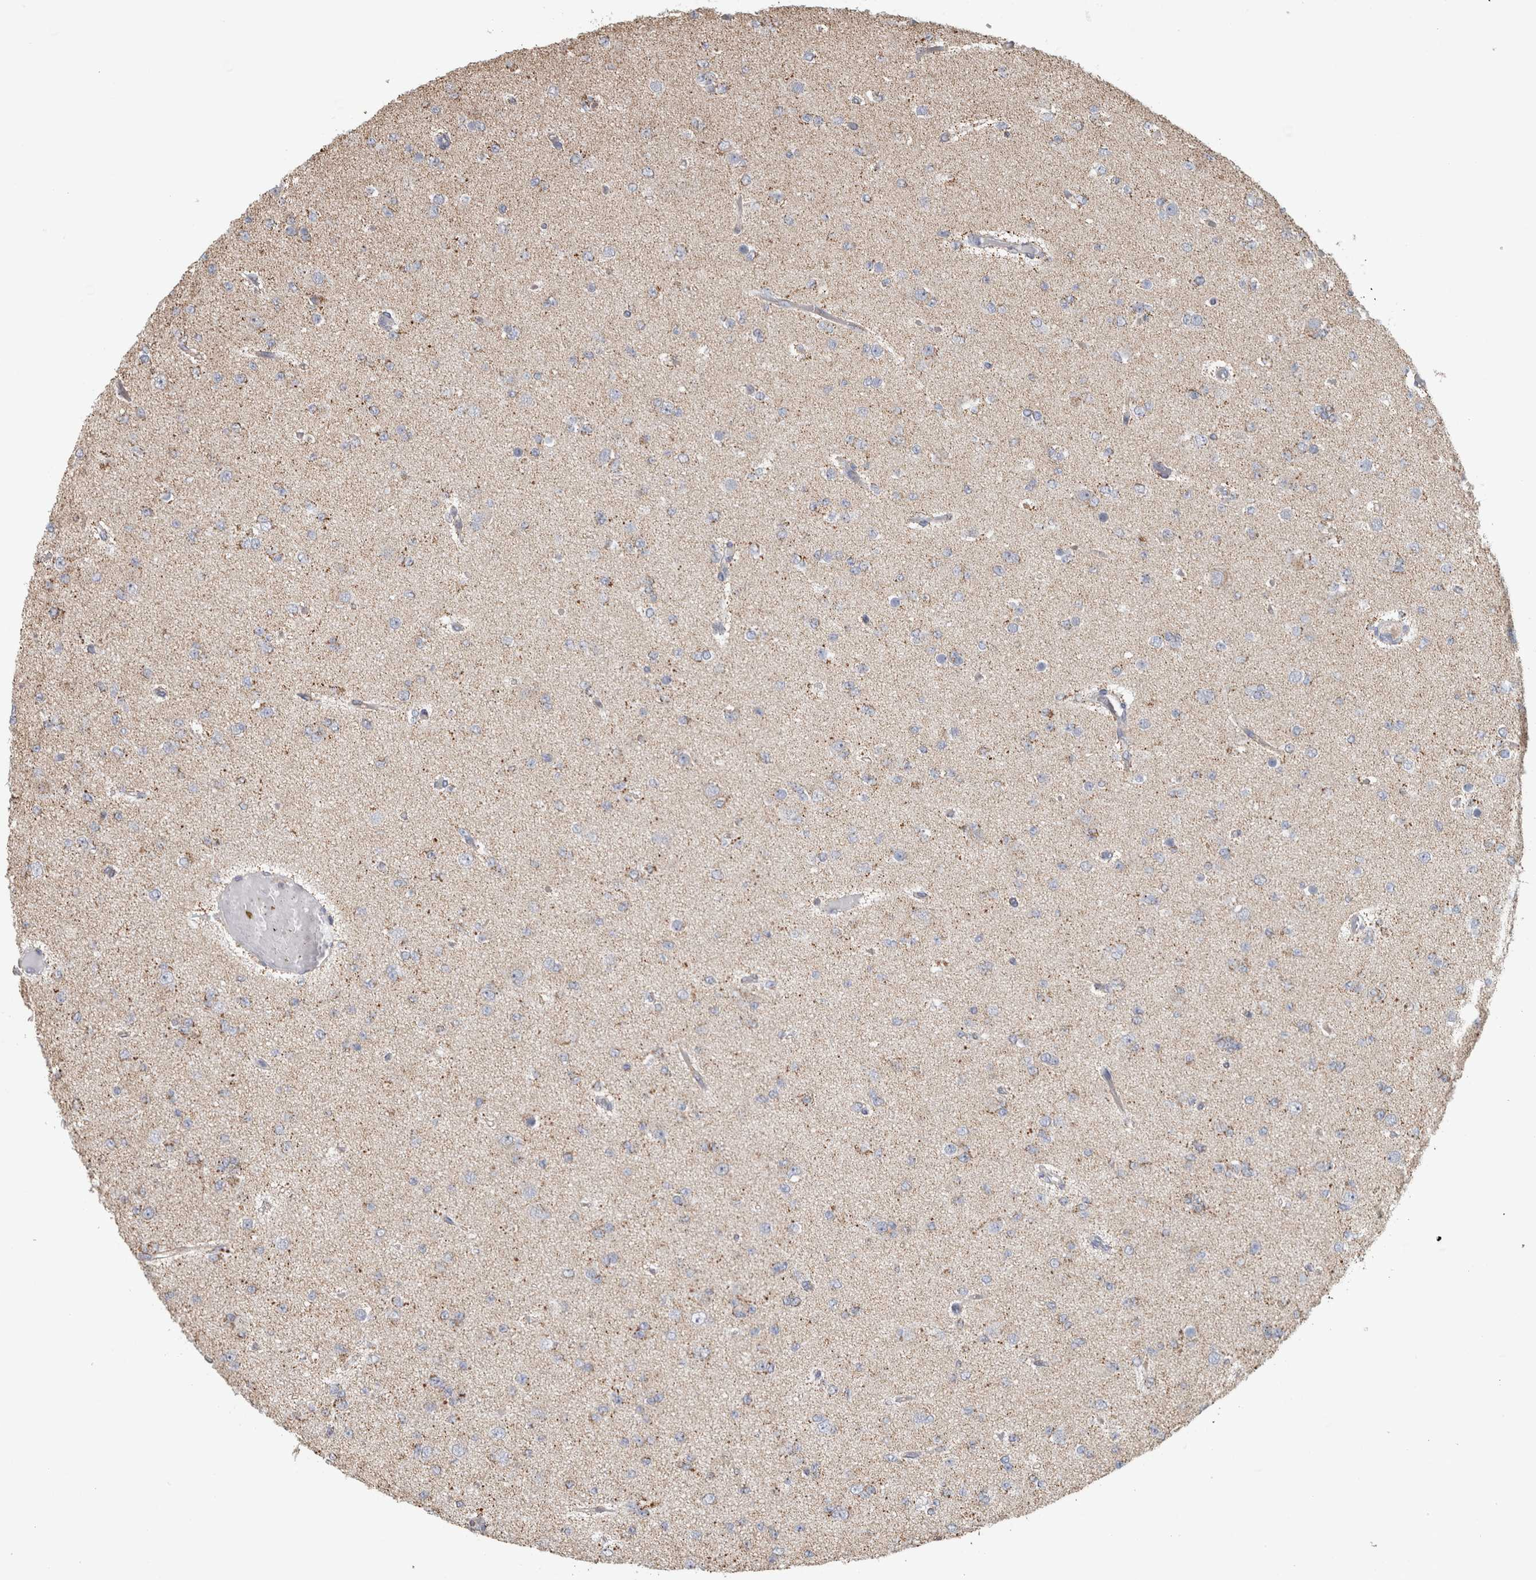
{"staining": {"intensity": "weak", "quantity": "<25%", "location": "cytoplasmic/membranous"}, "tissue": "glioma", "cell_type": "Tumor cells", "image_type": "cancer", "snomed": [{"axis": "morphology", "description": "Glioma, malignant, Low grade"}, {"axis": "topography", "description": "Brain"}], "caption": "Protein analysis of malignant glioma (low-grade) exhibits no significant expression in tumor cells.", "gene": "ST8SIA1", "patient": {"sex": "female", "age": 22}}